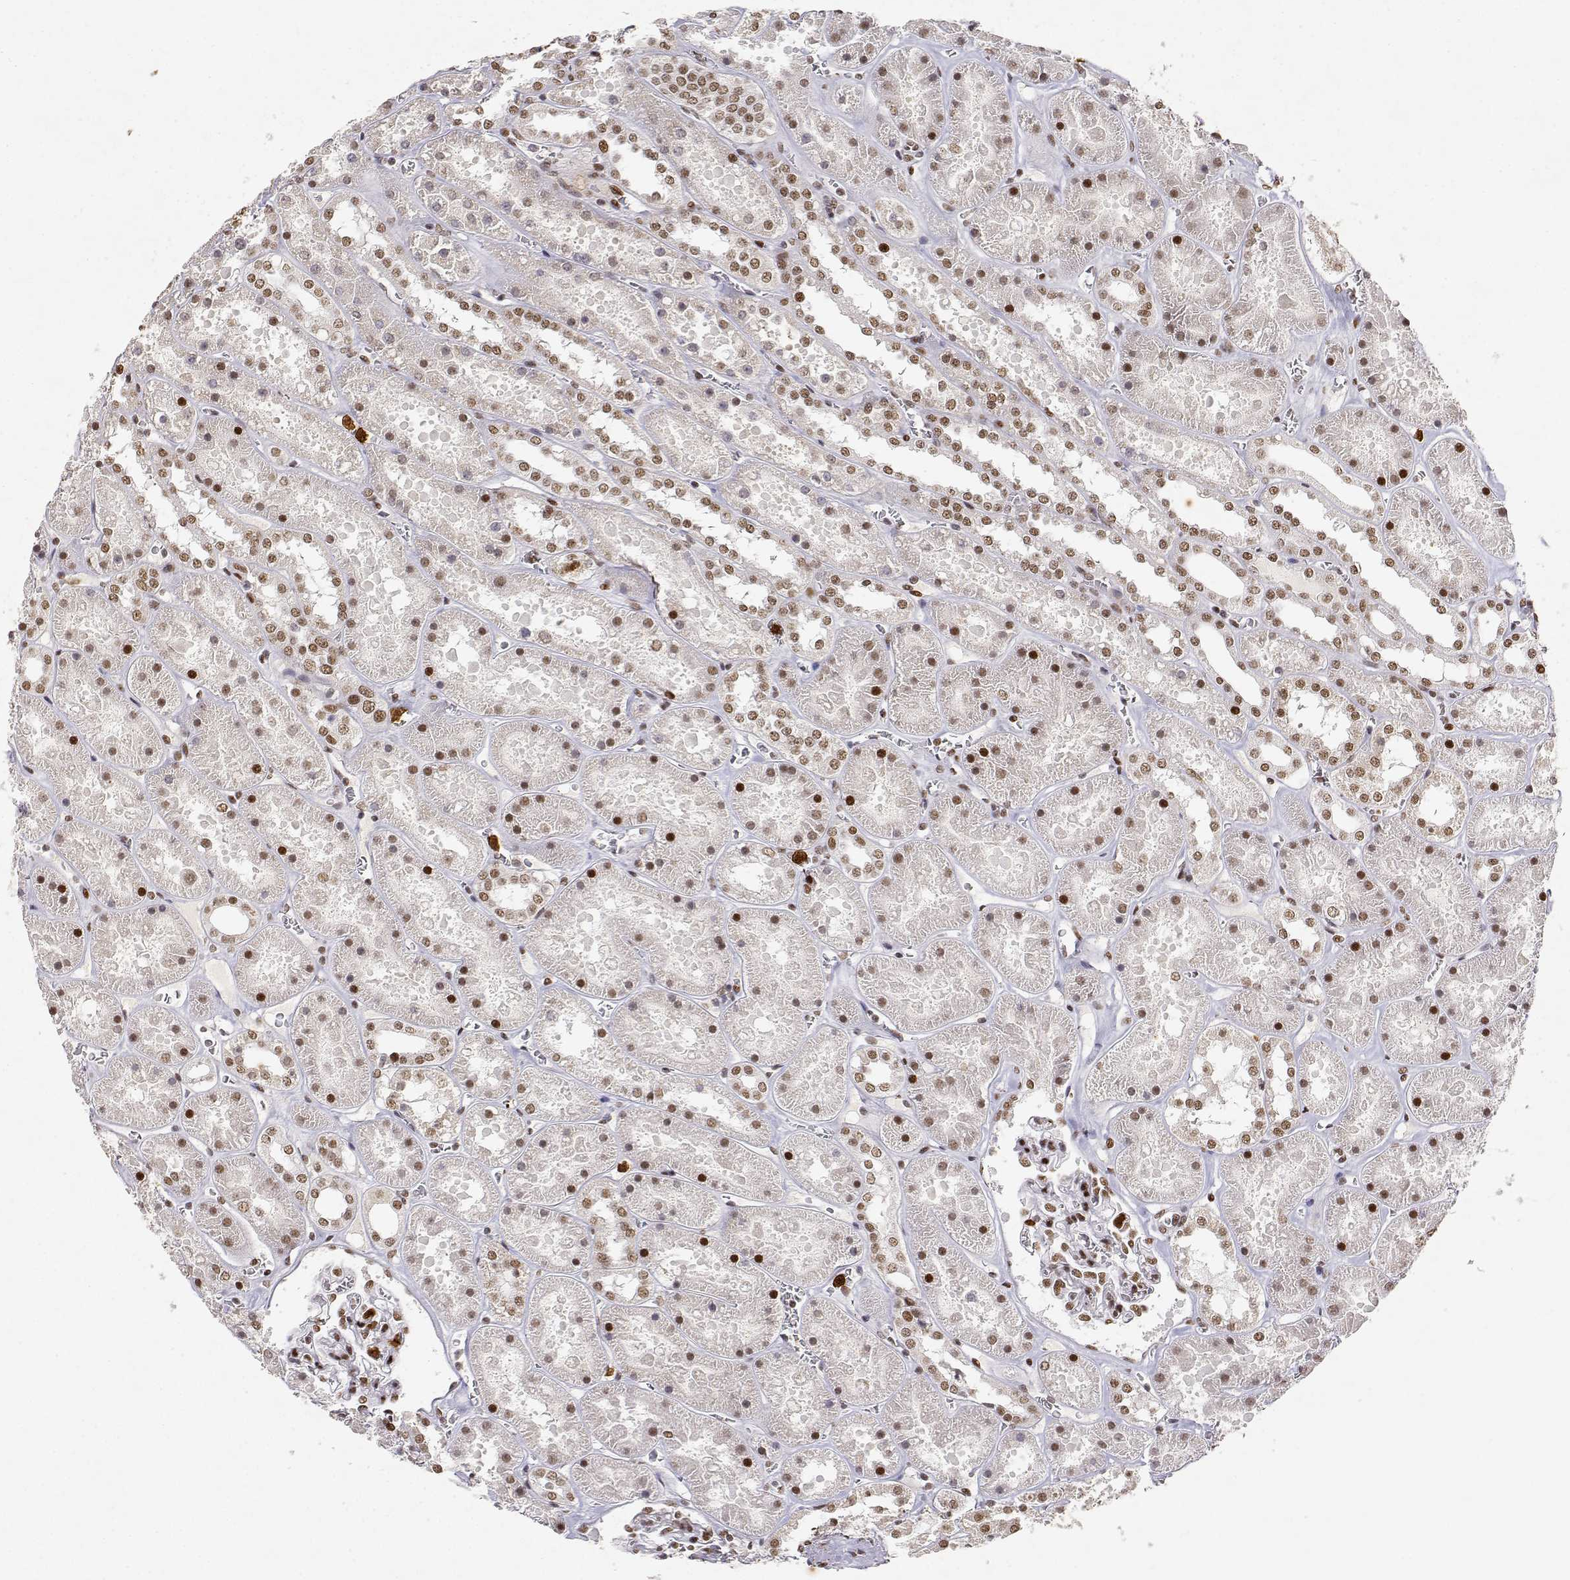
{"staining": {"intensity": "moderate", "quantity": ">75%", "location": "nuclear"}, "tissue": "kidney", "cell_type": "Cells in glomeruli", "image_type": "normal", "snomed": [{"axis": "morphology", "description": "Normal tissue, NOS"}, {"axis": "topography", "description": "Kidney"}], "caption": "Immunohistochemical staining of unremarkable human kidney exhibits >75% levels of moderate nuclear protein positivity in about >75% of cells in glomeruli. Using DAB (3,3'-diaminobenzidine) (brown) and hematoxylin (blue) stains, captured at high magnification using brightfield microscopy.", "gene": "RSF1", "patient": {"sex": "female", "age": 41}}